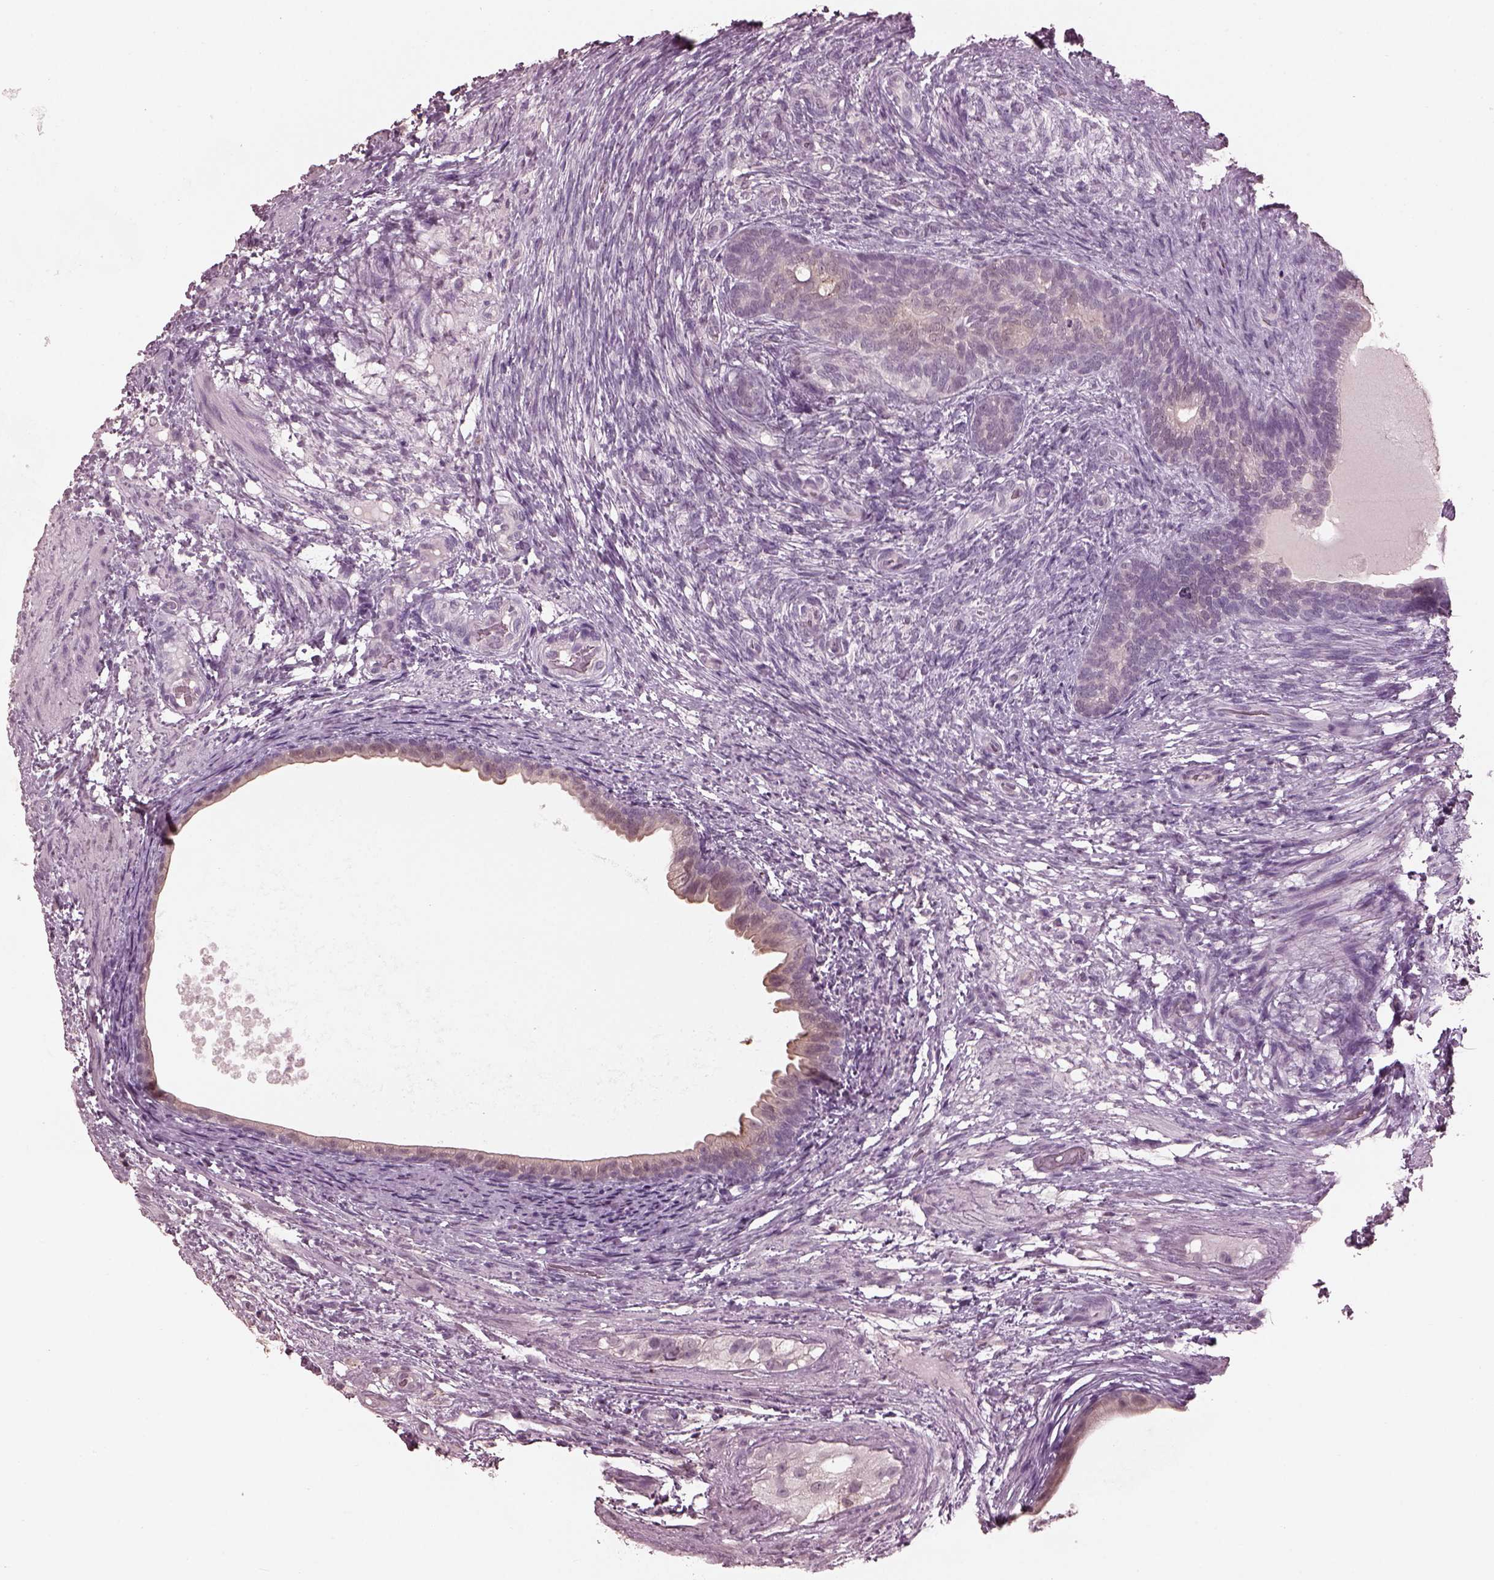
{"staining": {"intensity": "weak", "quantity": "<25%", "location": "cytoplasmic/membranous"}, "tissue": "testis cancer", "cell_type": "Tumor cells", "image_type": "cancer", "snomed": [{"axis": "morphology", "description": "Carcinoma, Embryonal, NOS"}, {"axis": "topography", "description": "Testis"}], "caption": "Micrograph shows no protein expression in tumor cells of testis cancer (embryonal carcinoma) tissue. (Brightfield microscopy of DAB (3,3'-diaminobenzidine) IHC at high magnification).", "gene": "TSKS", "patient": {"sex": "male", "age": 24}}